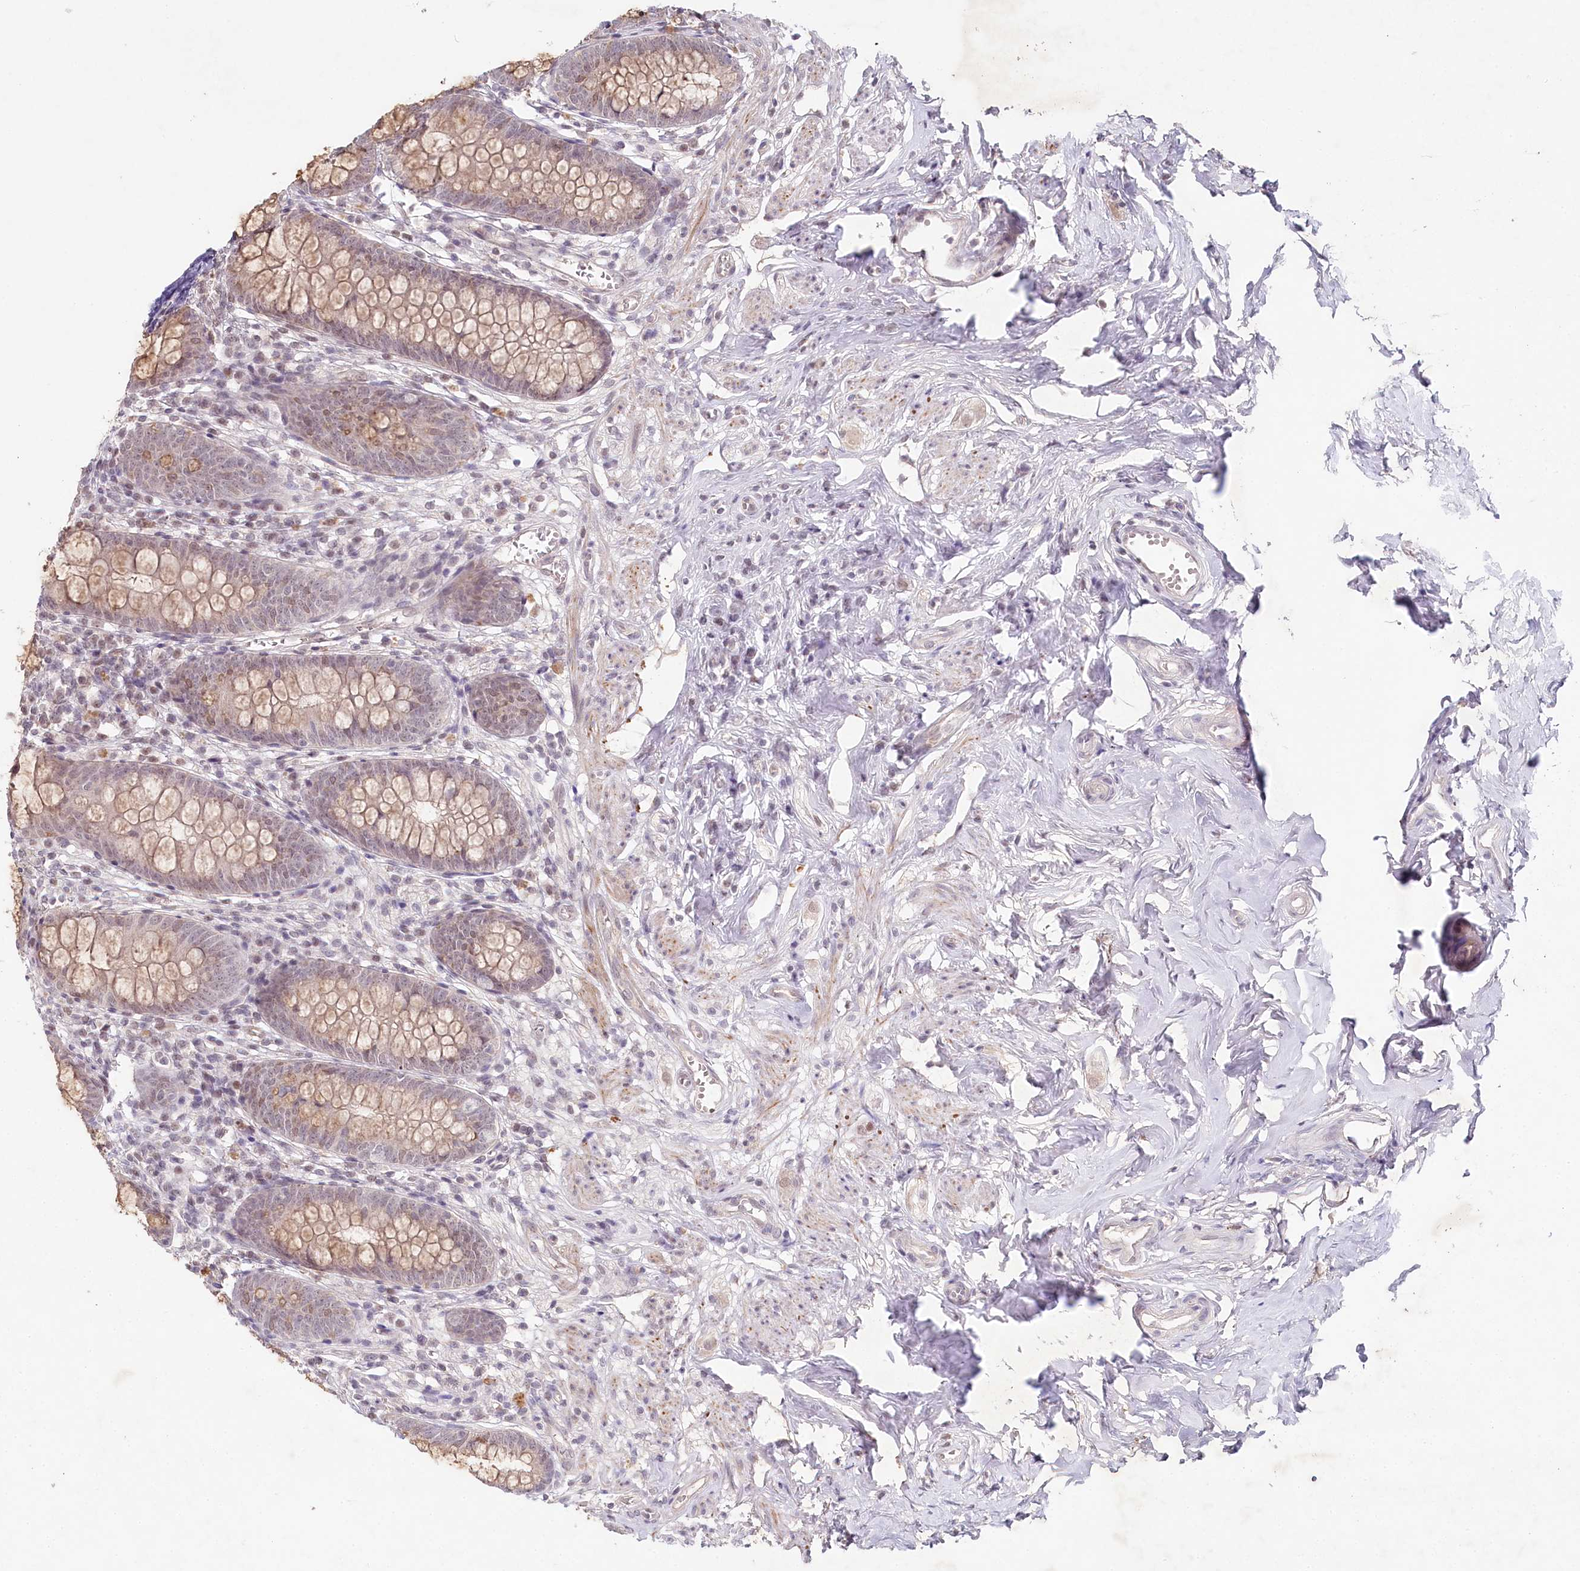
{"staining": {"intensity": "weak", "quantity": "25%-75%", "location": "cytoplasmic/membranous,nuclear"}, "tissue": "appendix", "cell_type": "Glandular cells", "image_type": "normal", "snomed": [{"axis": "morphology", "description": "Normal tissue, NOS"}, {"axis": "topography", "description": "Appendix"}], "caption": "Immunohistochemical staining of benign appendix reveals low levels of weak cytoplasmic/membranous,nuclear expression in about 25%-75% of glandular cells. (IHC, brightfield microscopy, high magnification).", "gene": "AMTN", "patient": {"sex": "female", "age": 51}}